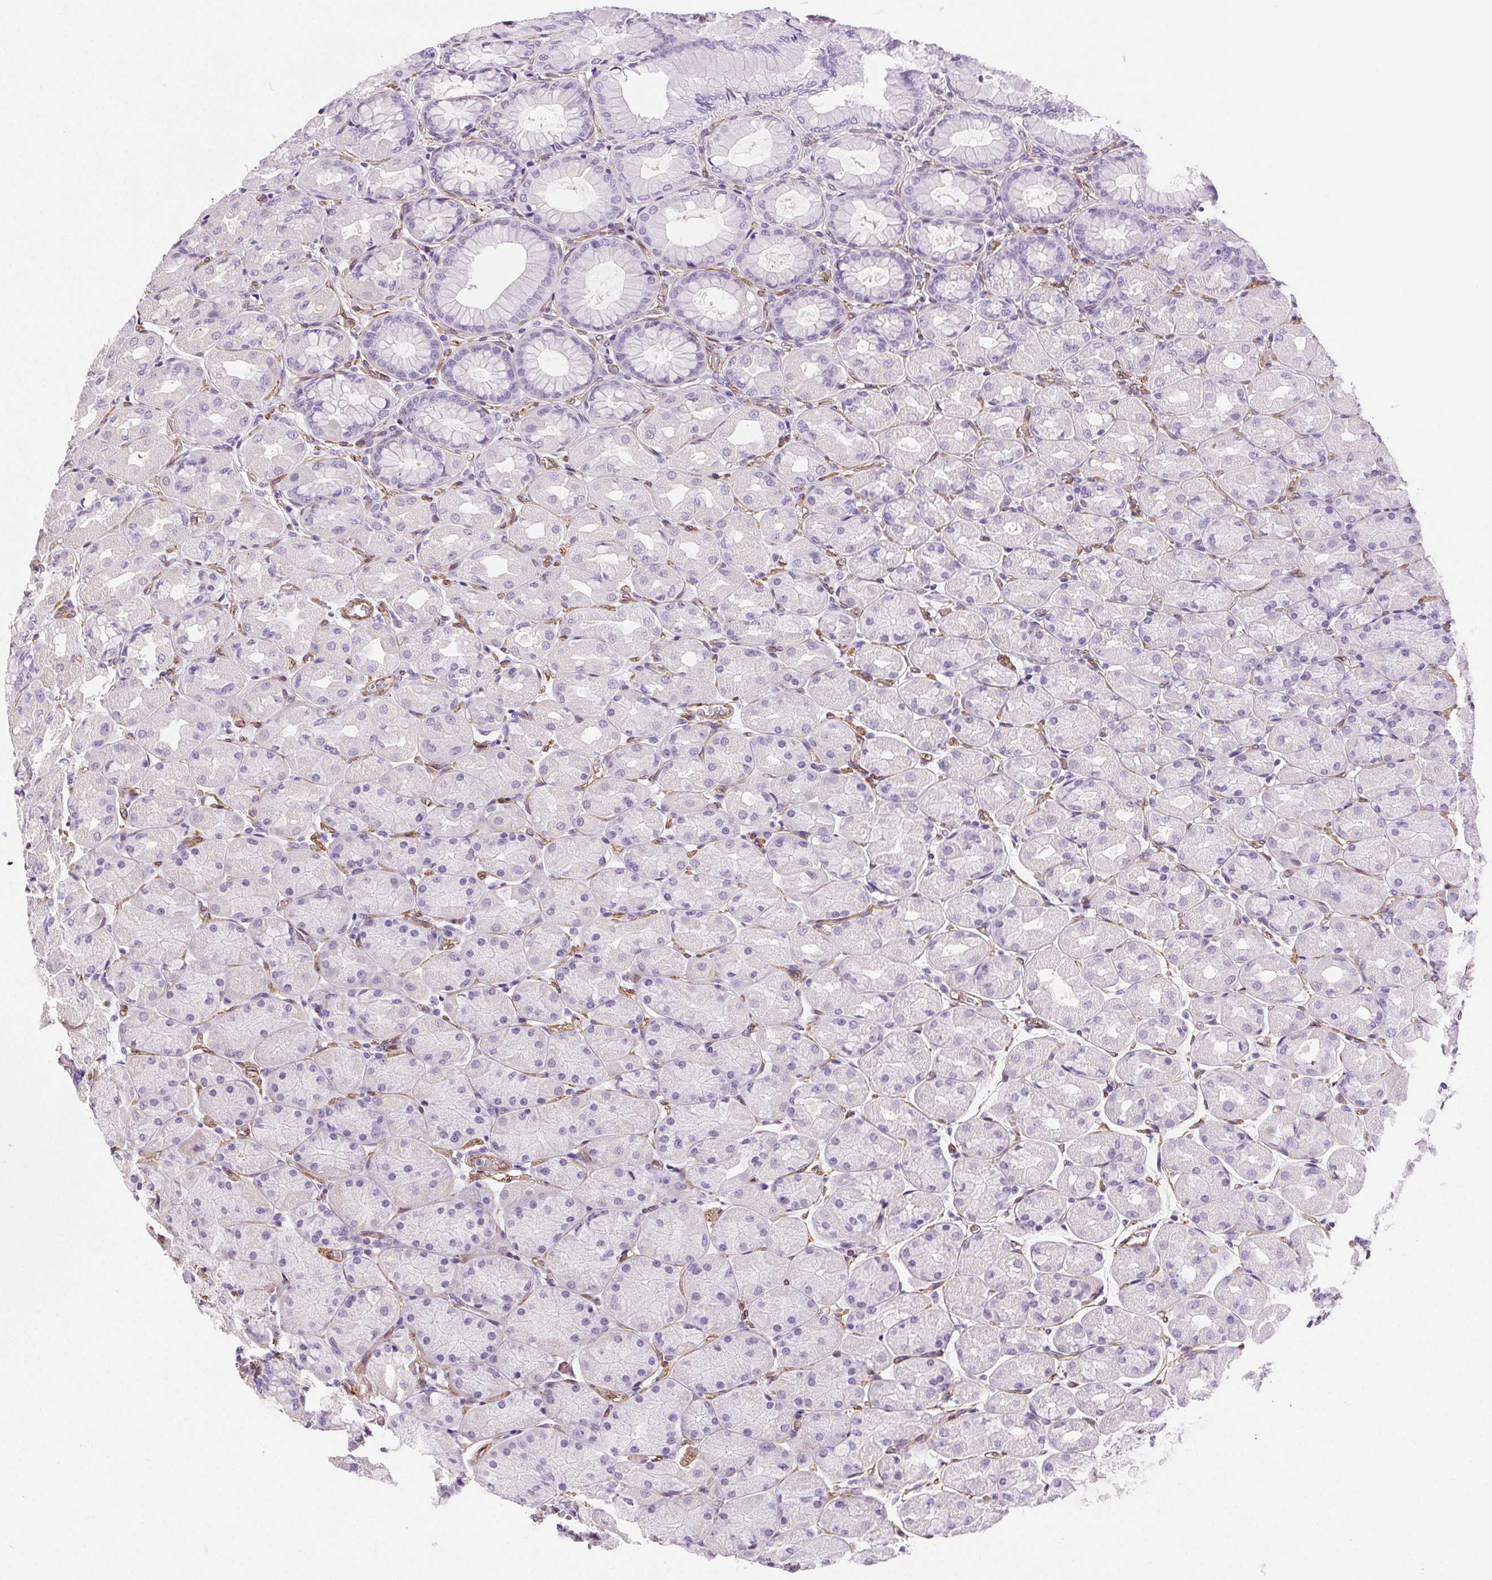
{"staining": {"intensity": "negative", "quantity": "none", "location": "none"}, "tissue": "stomach", "cell_type": "Glandular cells", "image_type": "normal", "snomed": [{"axis": "morphology", "description": "Normal tissue, NOS"}, {"axis": "topography", "description": "Stomach, upper"}], "caption": "This is a micrograph of immunohistochemistry staining of unremarkable stomach, which shows no expression in glandular cells. Nuclei are stained in blue.", "gene": "SHCBP1L", "patient": {"sex": "female", "age": 56}}